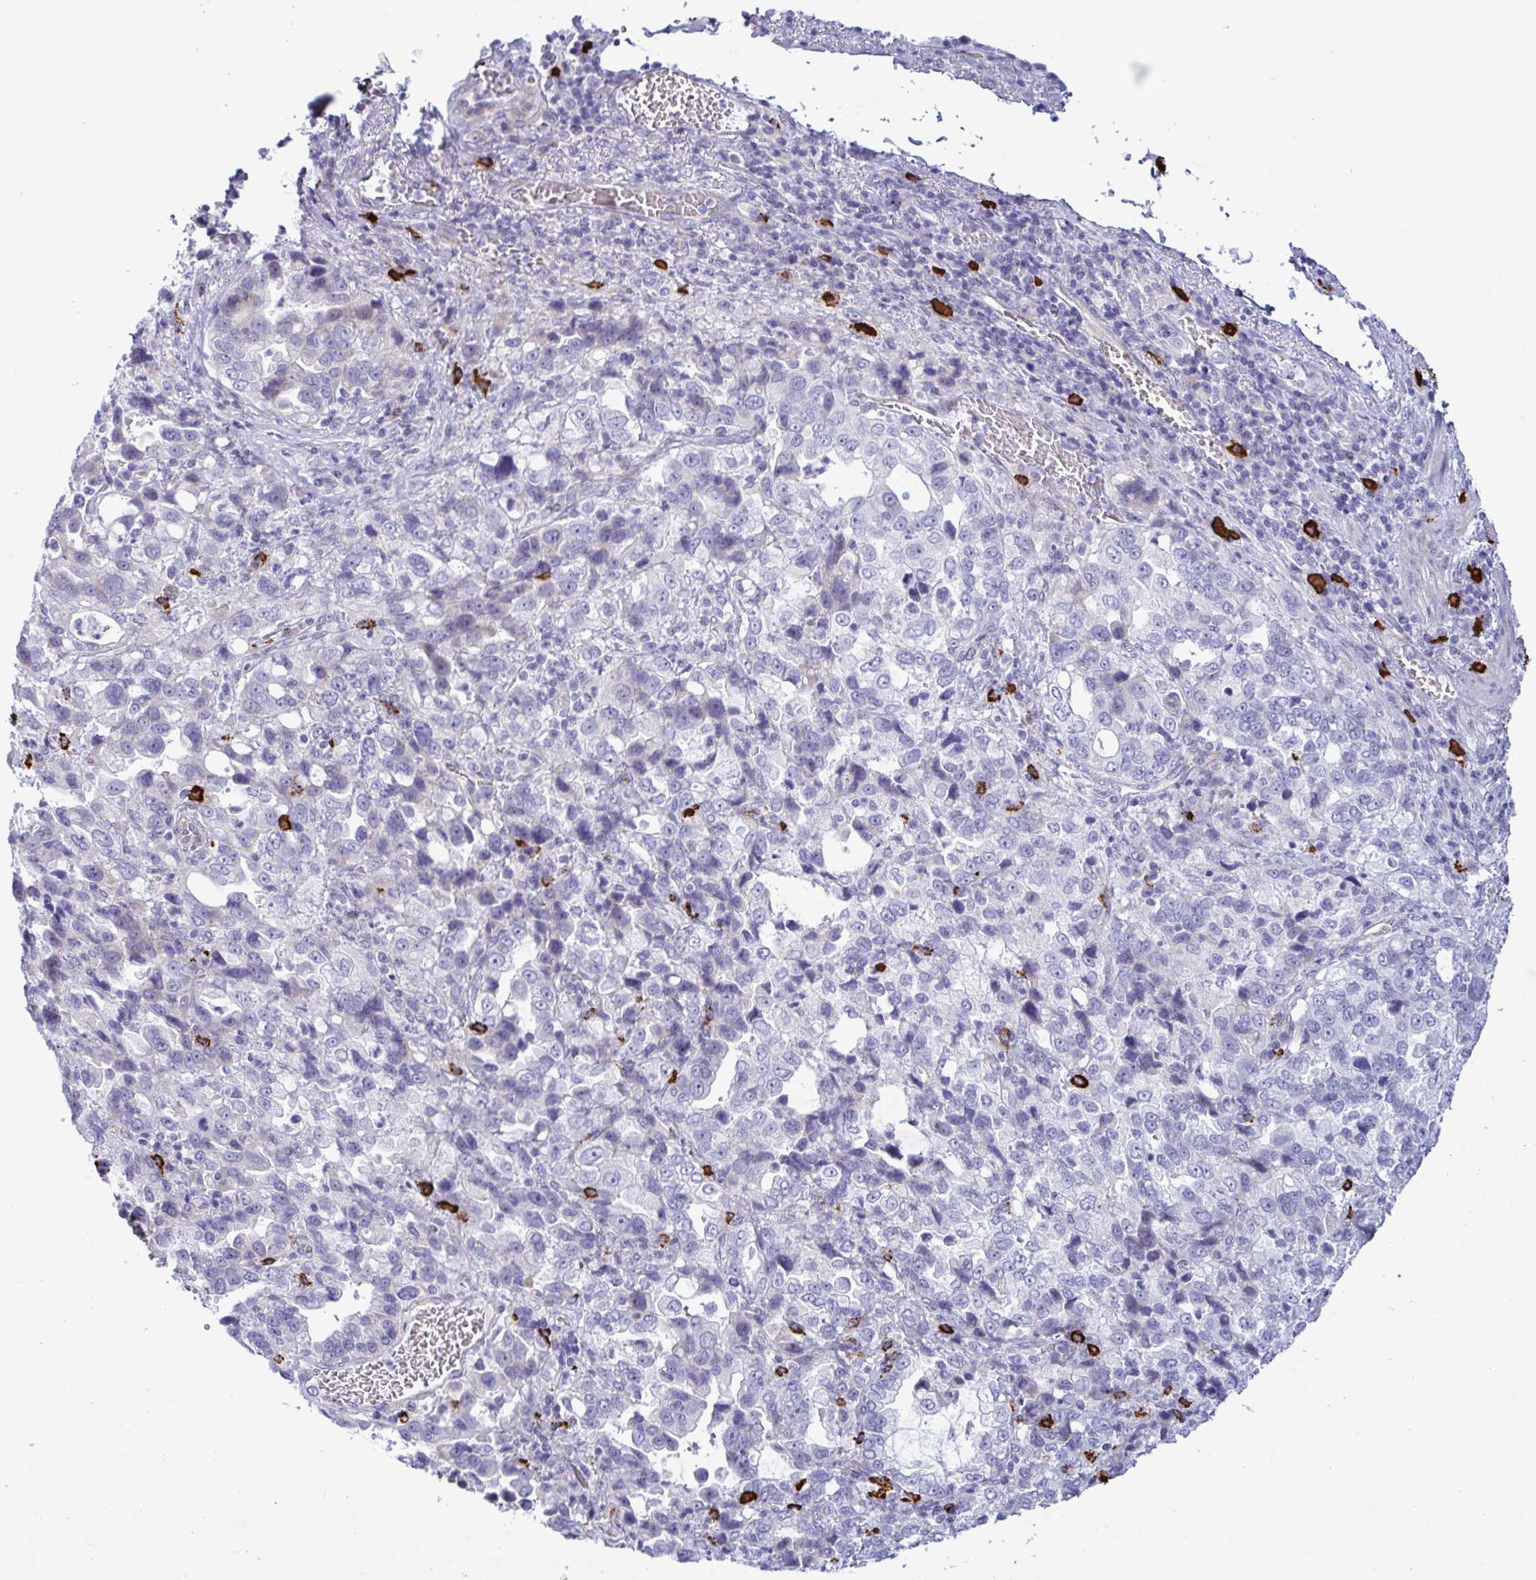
{"staining": {"intensity": "negative", "quantity": "none", "location": "none"}, "tissue": "stomach cancer", "cell_type": "Tumor cells", "image_type": "cancer", "snomed": [{"axis": "morphology", "description": "Adenocarcinoma, NOS"}, {"axis": "topography", "description": "Stomach, upper"}], "caption": "Protein analysis of stomach adenocarcinoma exhibits no significant expression in tumor cells.", "gene": "ZNF684", "patient": {"sex": "female", "age": 81}}